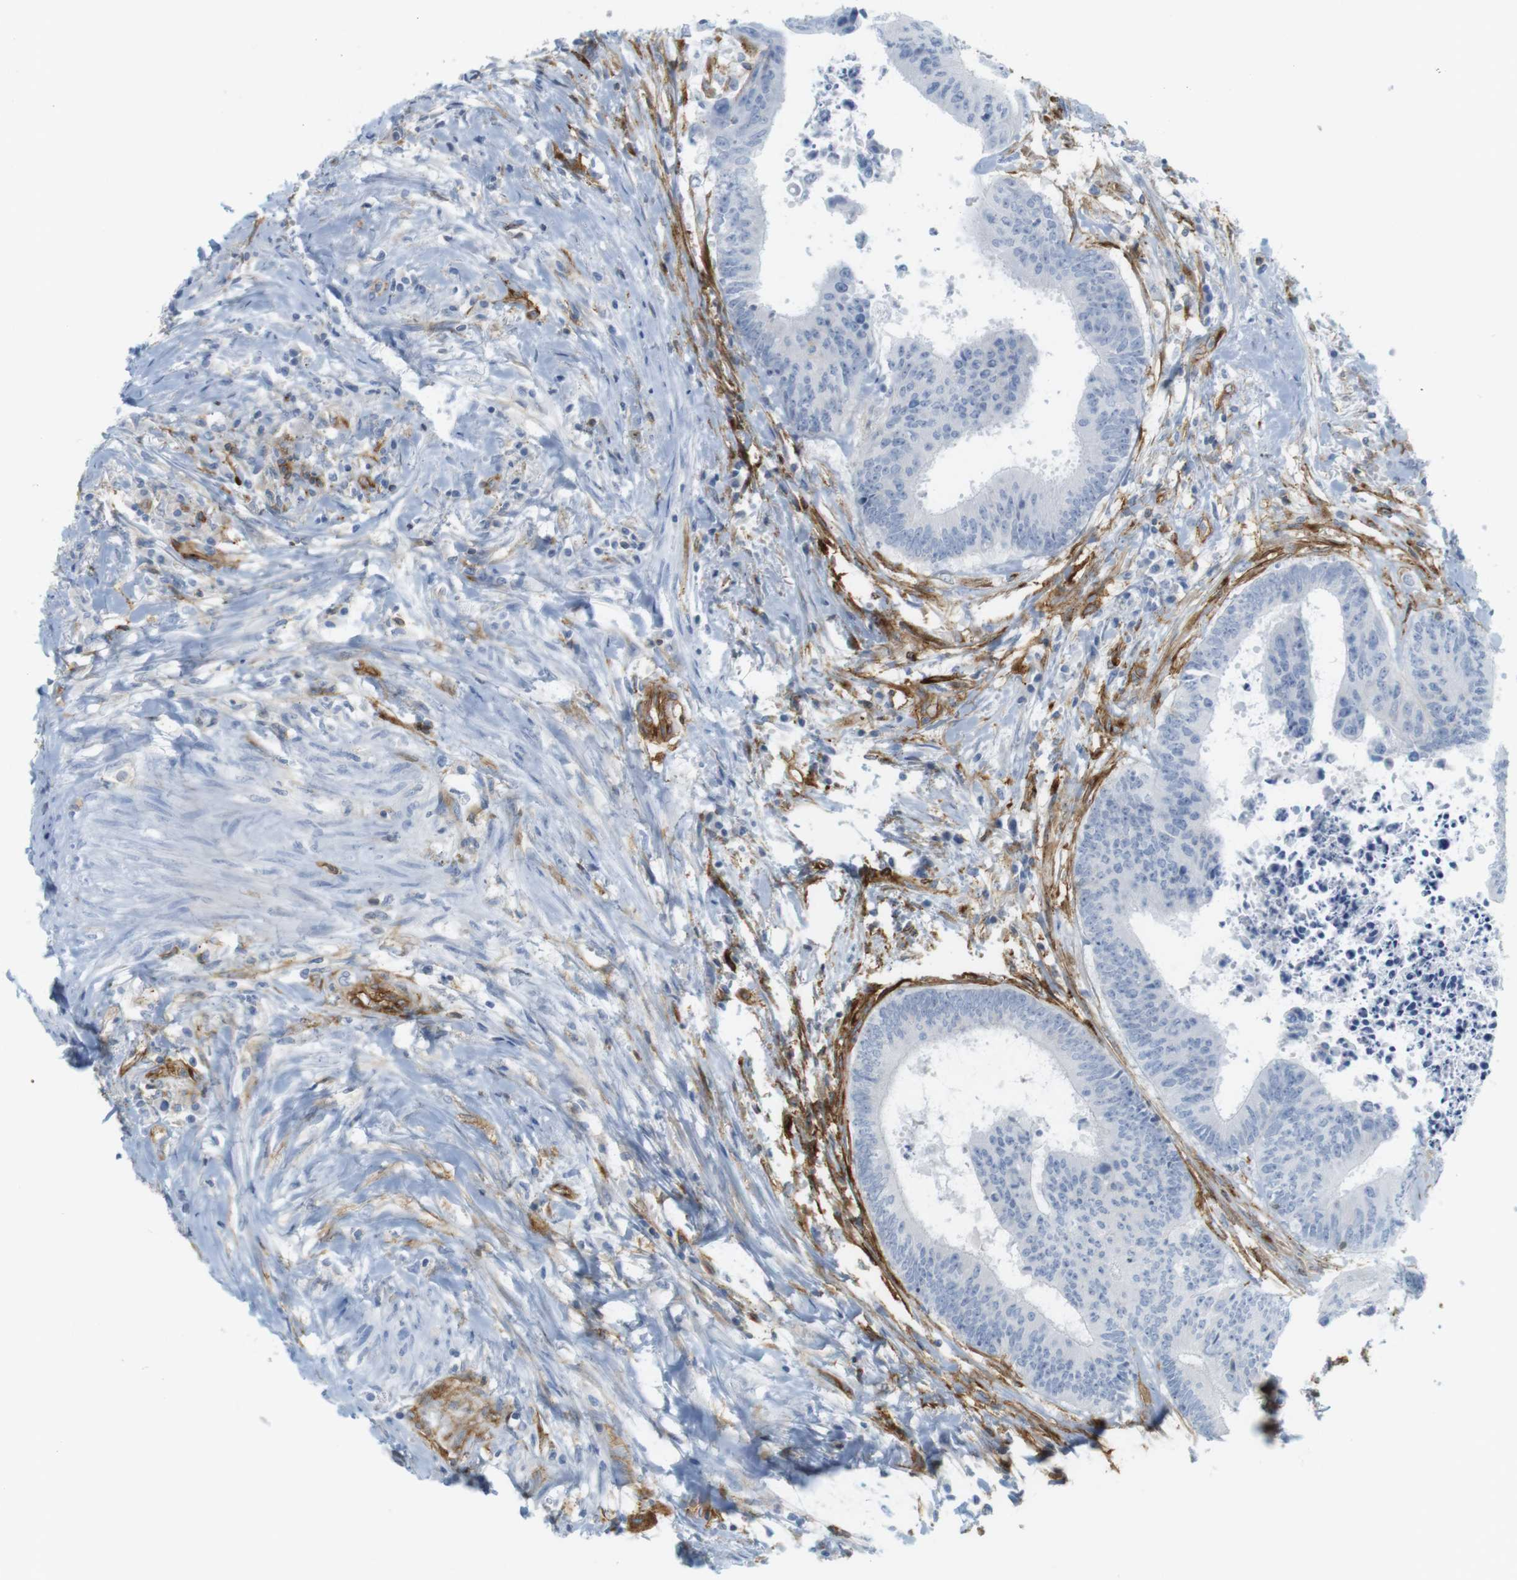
{"staining": {"intensity": "negative", "quantity": "none", "location": "none"}, "tissue": "colorectal cancer", "cell_type": "Tumor cells", "image_type": "cancer", "snomed": [{"axis": "morphology", "description": "Adenocarcinoma, NOS"}, {"axis": "topography", "description": "Rectum"}], "caption": "The histopathology image reveals no staining of tumor cells in colorectal cancer (adenocarcinoma). The staining is performed using DAB brown chromogen with nuclei counter-stained in using hematoxylin.", "gene": "F2R", "patient": {"sex": "male", "age": 72}}